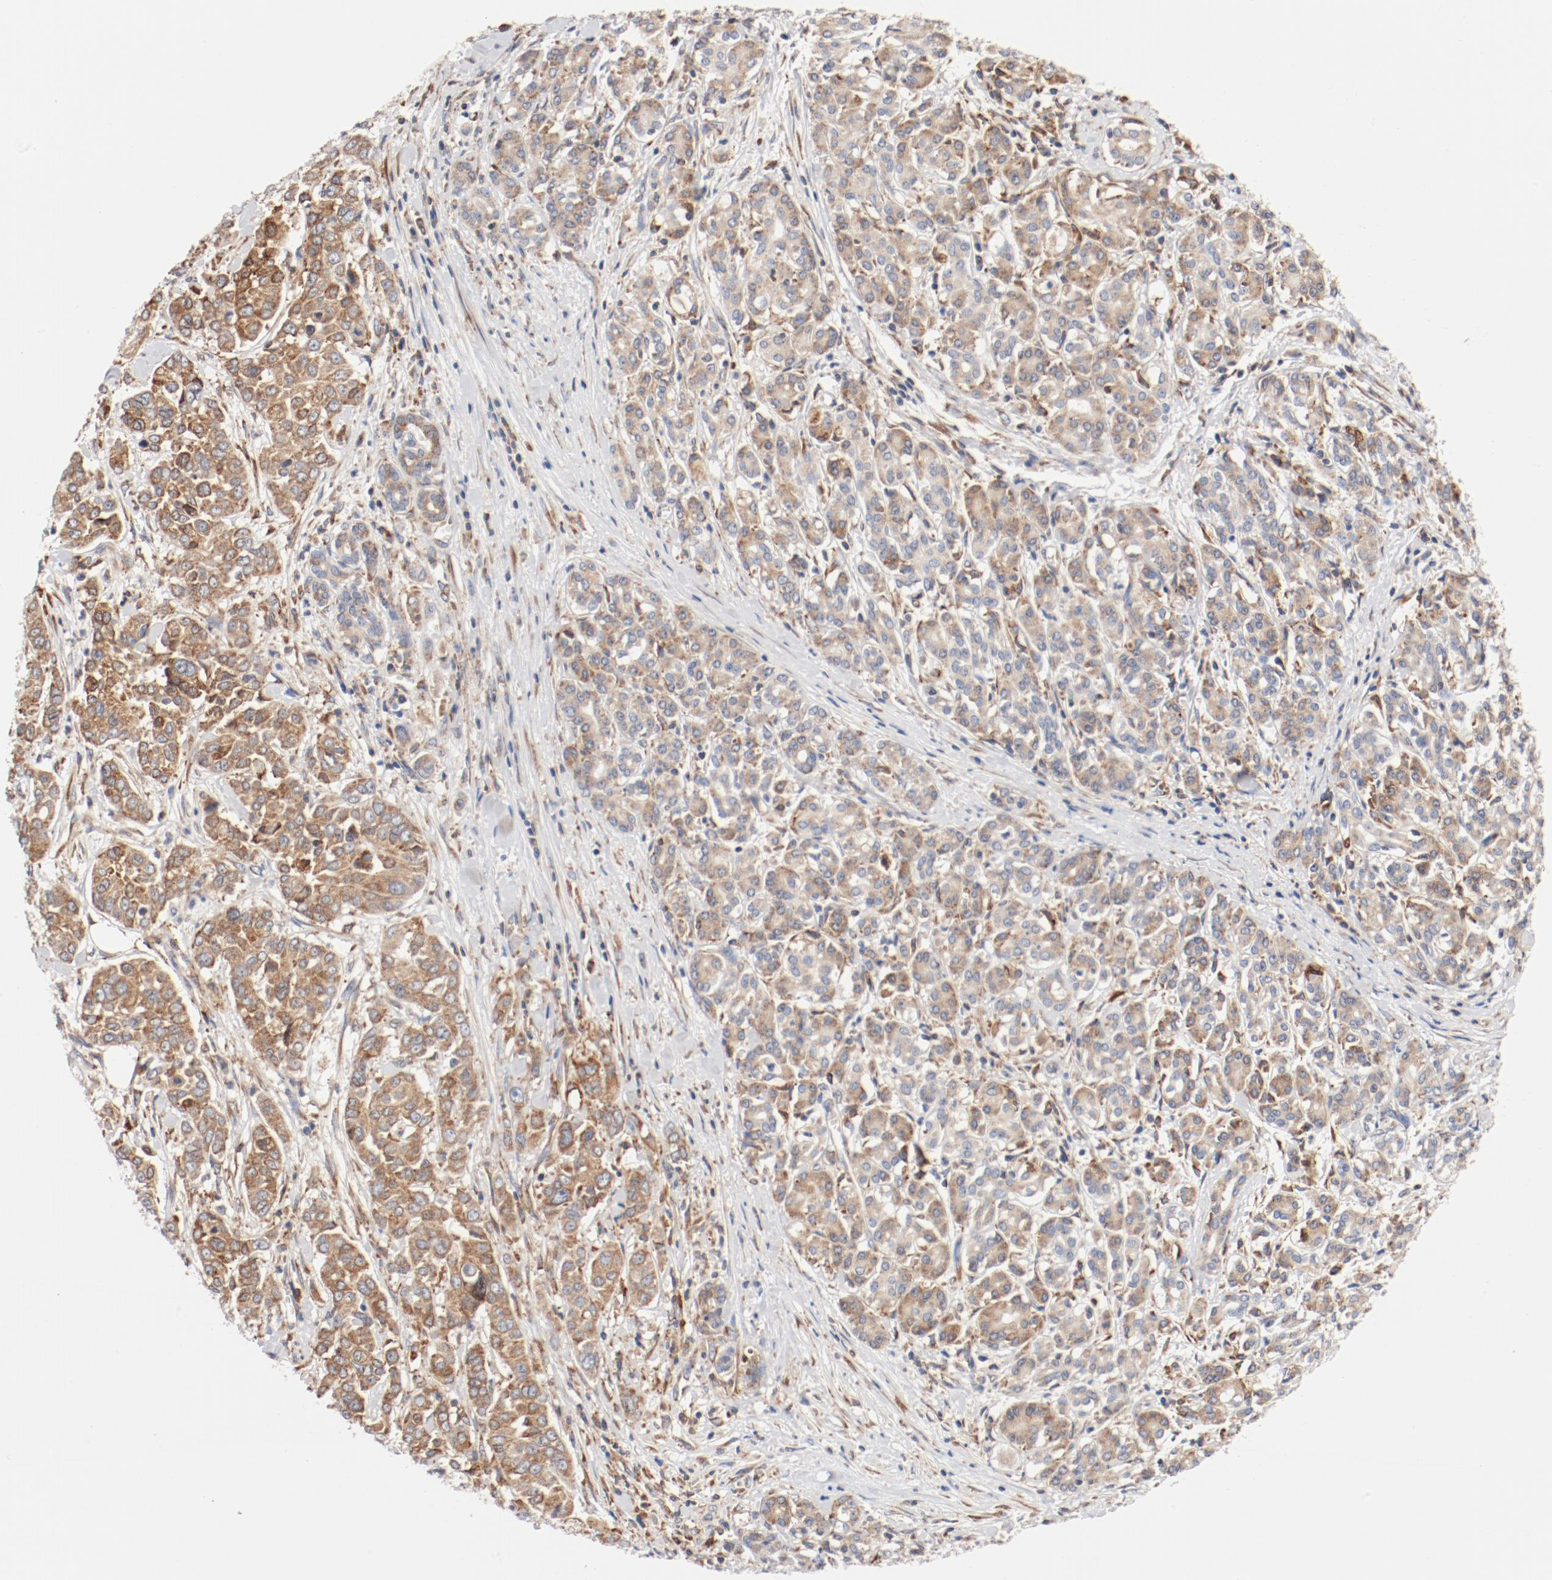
{"staining": {"intensity": "moderate", "quantity": ">75%", "location": "cytoplasmic/membranous"}, "tissue": "pancreatic cancer", "cell_type": "Tumor cells", "image_type": "cancer", "snomed": [{"axis": "morphology", "description": "Adenocarcinoma, NOS"}, {"axis": "topography", "description": "Pancreas"}], "caption": "Immunohistochemical staining of human pancreatic adenocarcinoma reveals medium levels of moderate cytoplasmic/membranous protein positivity in approximately >75% of tumor cells.", "gene": "PDPK1", "patient": {"sex": "female", "age": 52}}